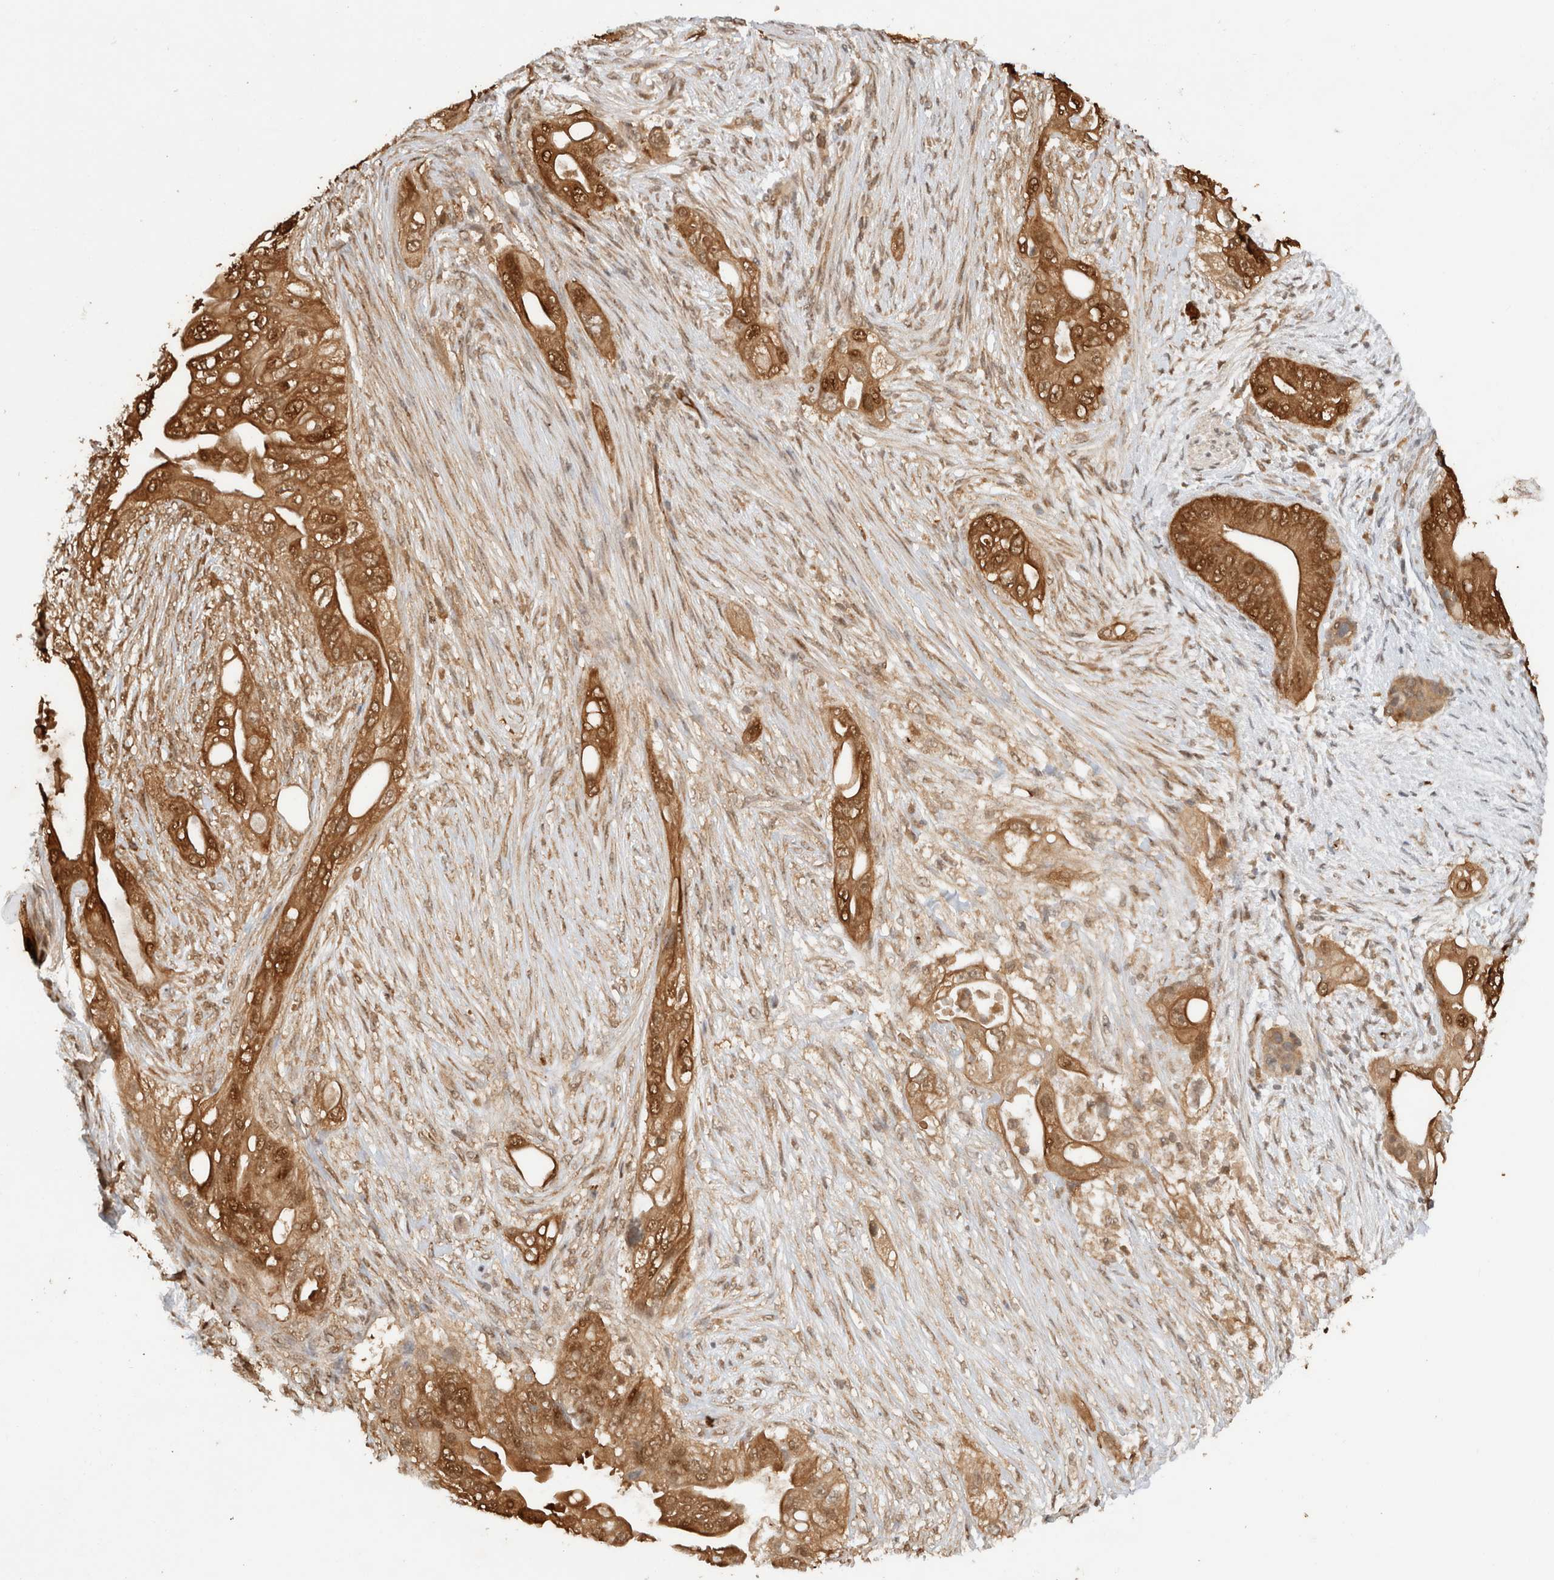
{"staining": {"intensity": "strong", "quantity": ">75%", "location": "cytoplasmic/membranous,nuclear"}, "tissue": "pancreatic cancer", "cell_type": "Tumor cells", "image_type": "cancer", "snomed": [{"axis": "morphology", "description": "Adenocarcinoma, NOS"}, {"axis": "topography", "description": "Pancreas"}], "caption": "Immunohistochemical staining of pancreatic adenocarcinoma displays high levels of strong cytoplasmic/membranous and nuclear staining in about >75% of tumor cells.", "gene": "CA13", "patient": {"sex": "male", "age": 53}}